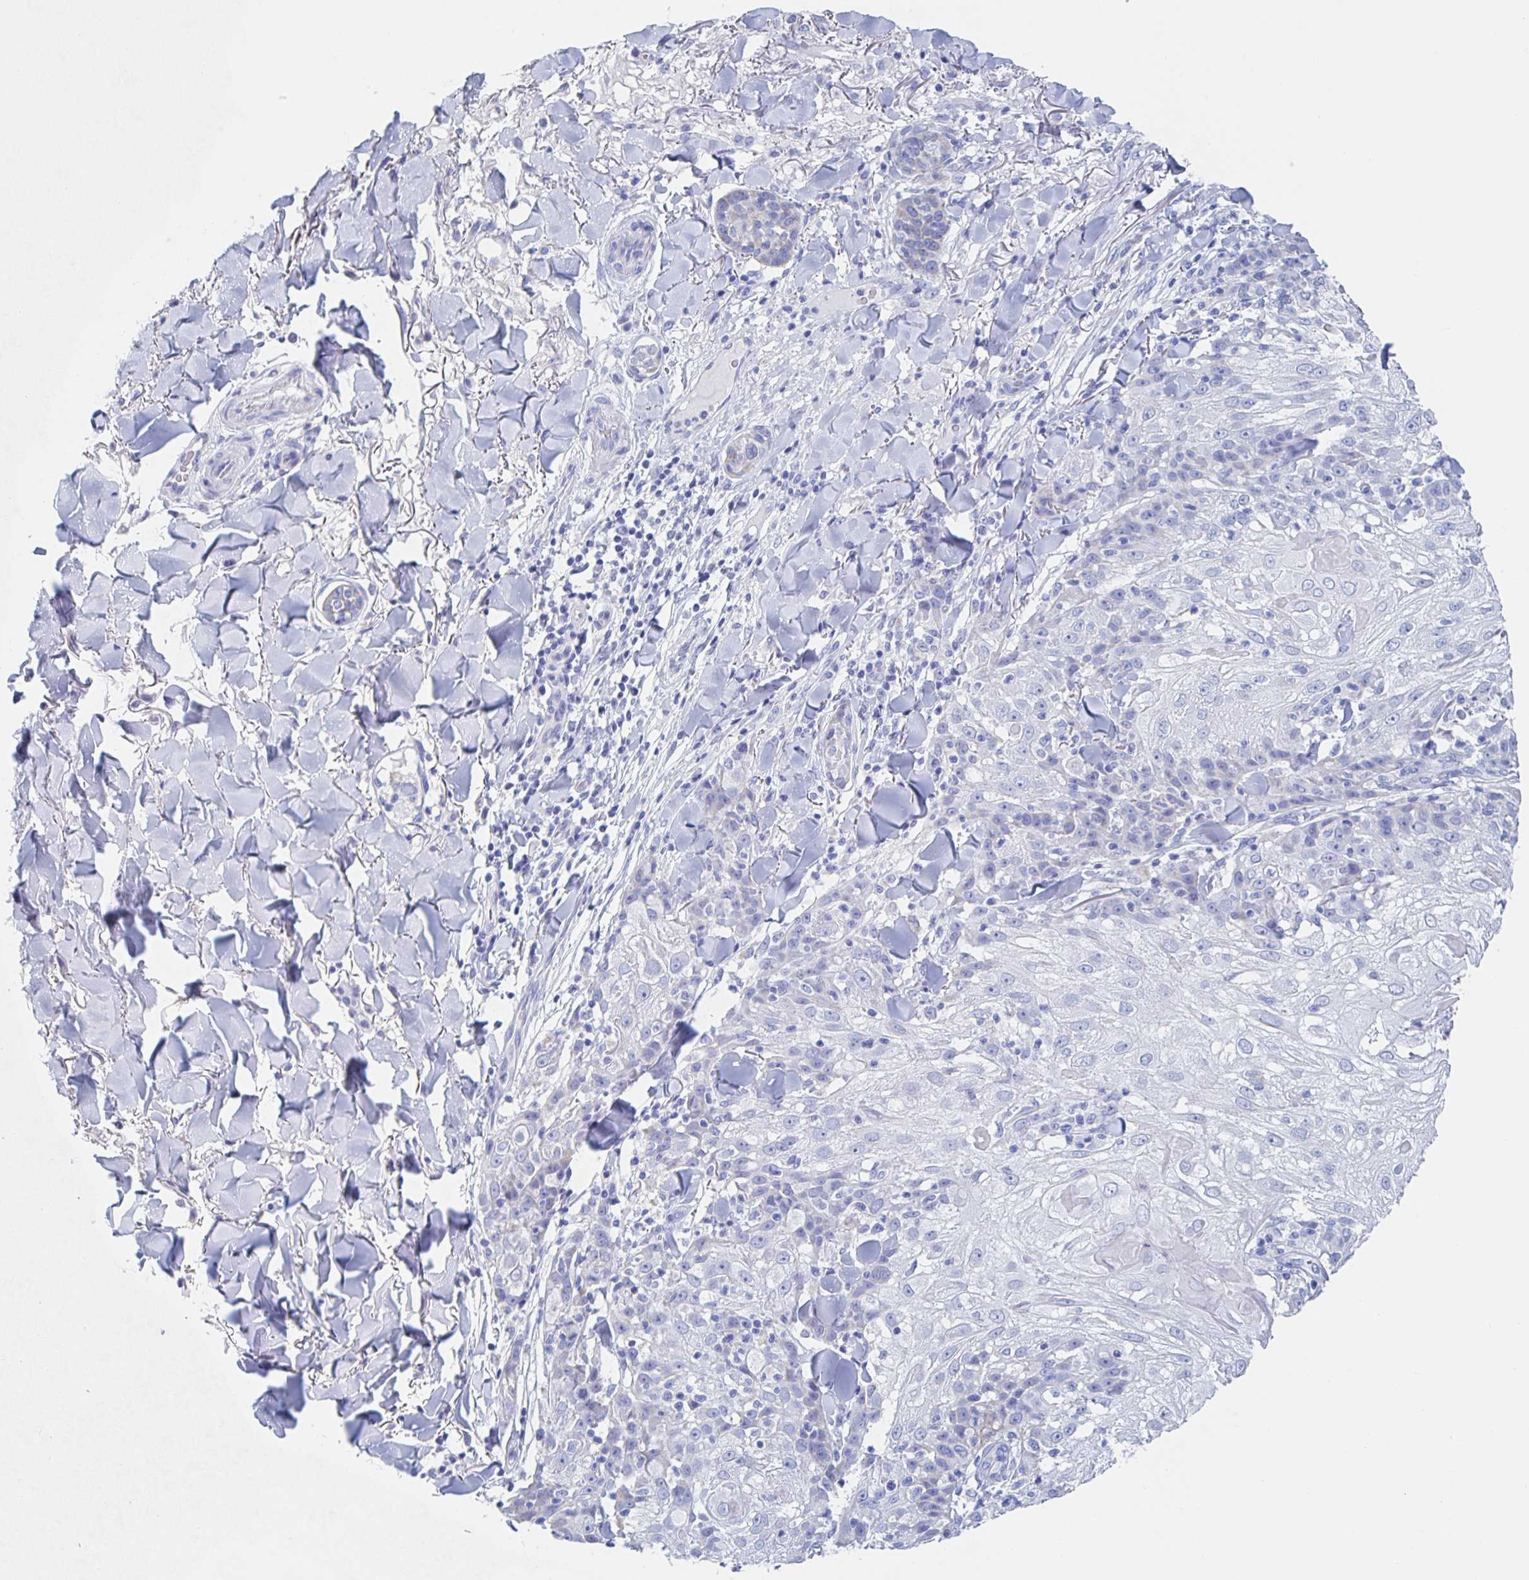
{"staining": {"intensity": "negative", "quantity": "none", "location": "none"}, "tissue": "skin cancer", "cell_type": "Tumor cells", "image_type": "cancer", "snomed": [{"axis": "morphology", "description": "Normal tissue, NOS"}, {"axis": "morphology", "description": "Squamous cell carcinoma, NOS"}, {"axis": "topography", "description": "Skin"}], "caption": "Immunohistochemistry photomicrograph of neoplastic tissue: human skin cancer (squamous cell carcinoma) stained with DAB (3,3'-diaminobenzidine) exhibits no significant protein positivity in tumor cells. (Immunohistochemistry, brightfield microscopy, high magnification).", "gene": "DMBT1", "patient": {"sex": "female", "age": 83}}